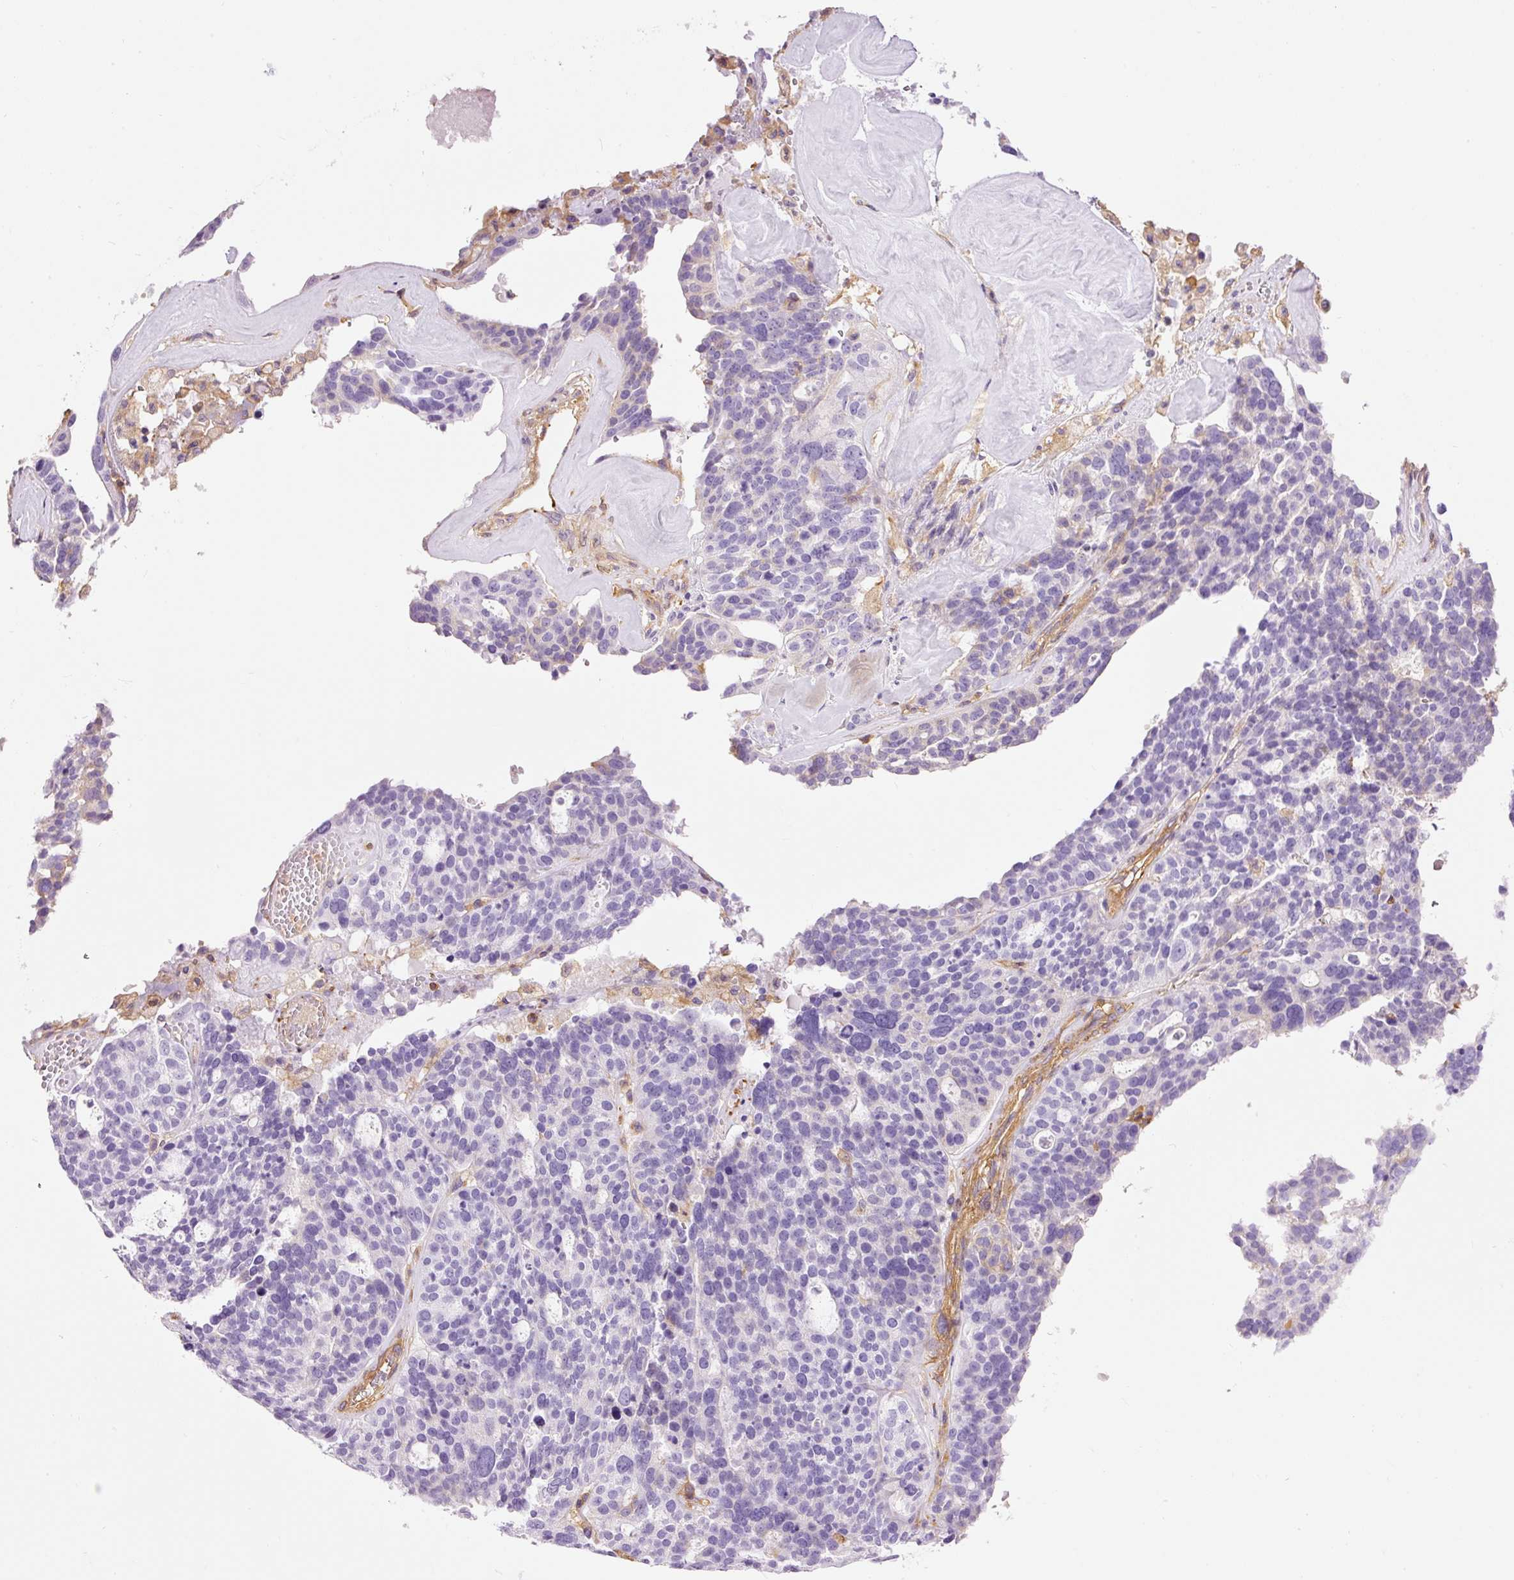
{"staining": {"intensity": "negative", "quantity": "none", "location": "none"}, "tissue": "ovarian cancer", "cell_type": "Tumor cells", "image_type": "cancer", "snomed": [{"axis": "morphology", "description": "Cystadenocarcinoma, serous, NOS"}, {"axis": "topography", "description": "Ovary"}], "caption": "Histopathology image shows no significant protein staining in tumor cells of serous cystadenocarcinoma (ovarian). (Brightfield microscopy of DAB (3,3'-diaminobenzidine) immunohistochemistry at high magnification).", "gene": "IL10RB", "patient": {"sex": "female", "age": 59}}